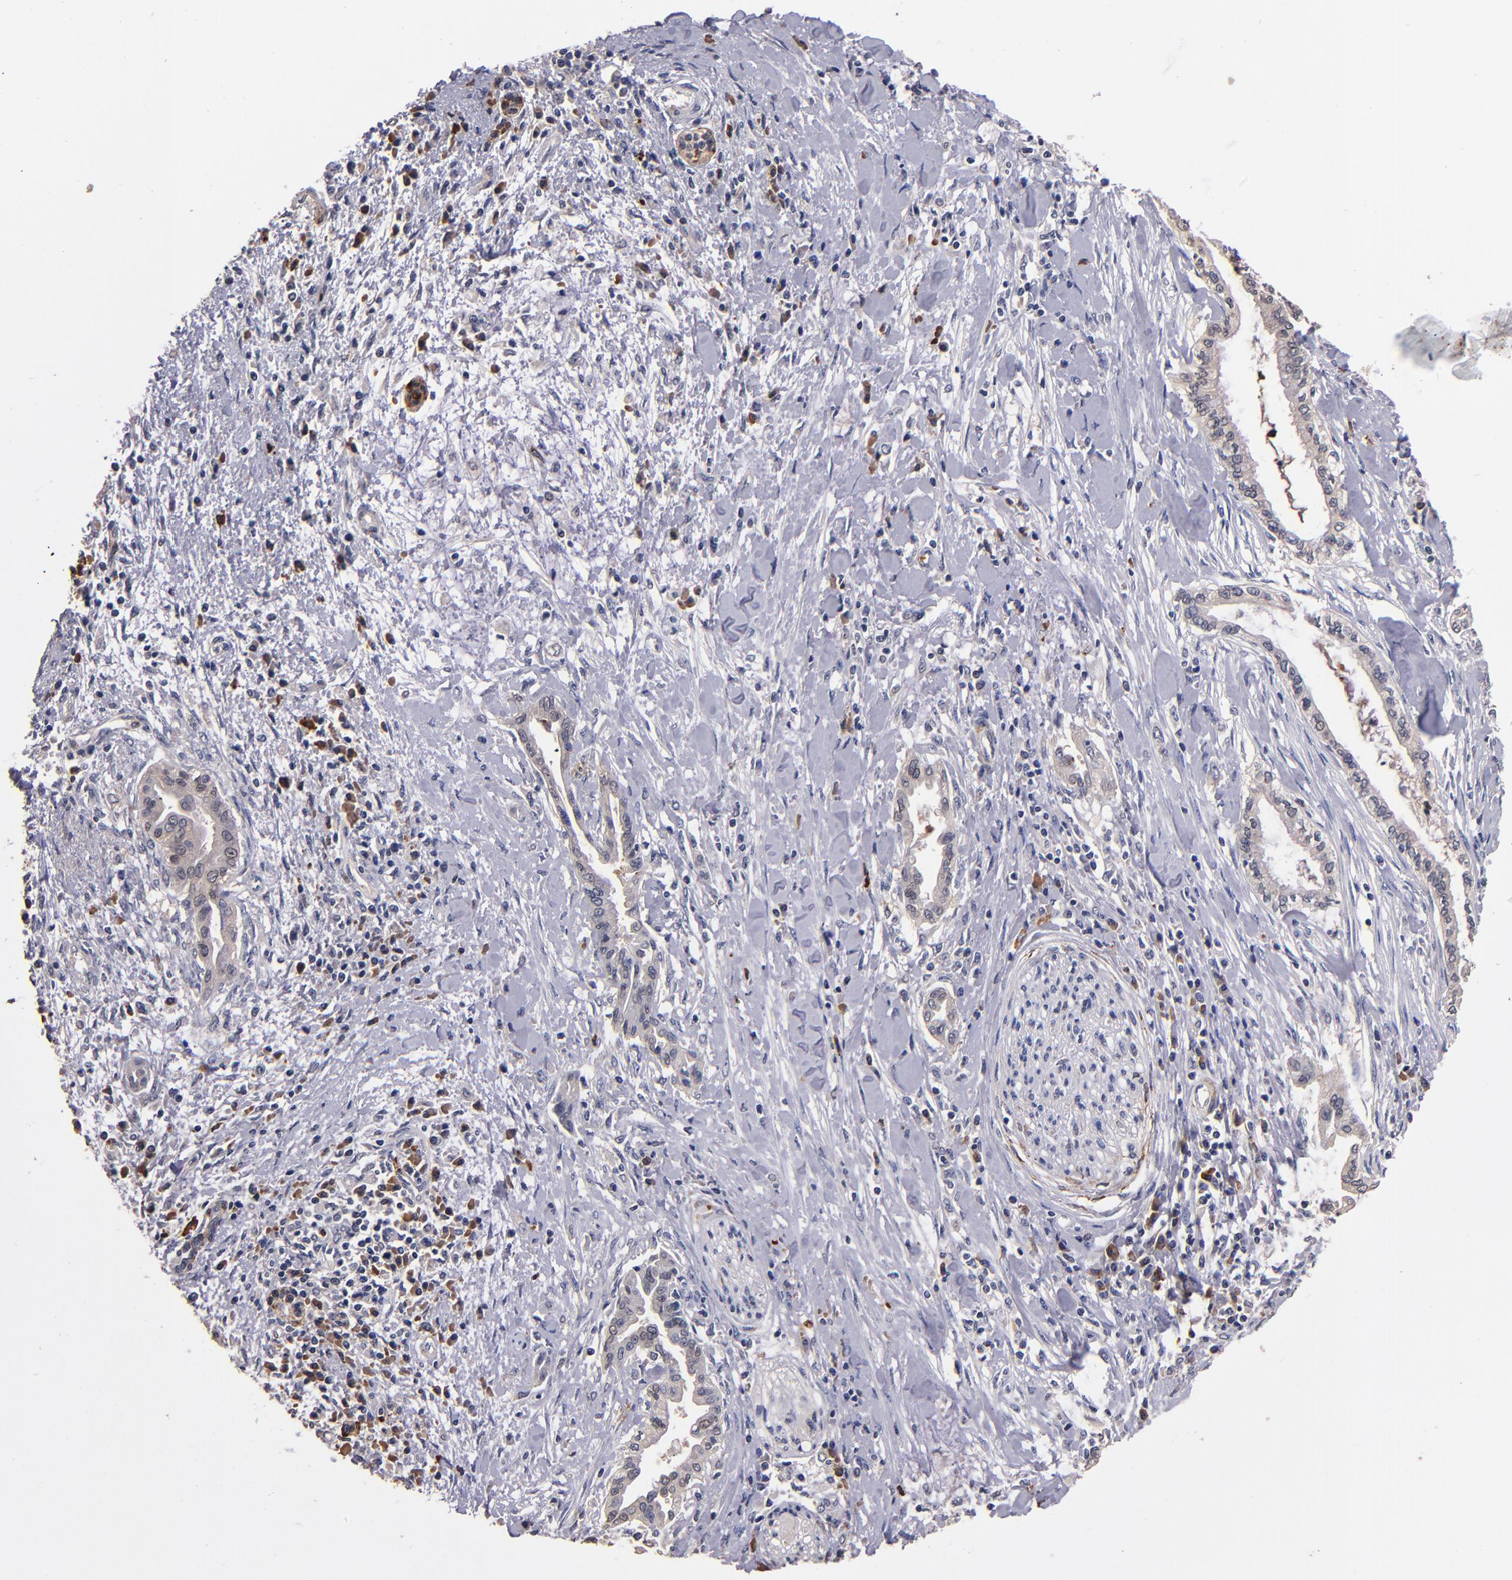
{"staining": {"intensity": "negative", "quantity": "none", "location": "none"}, "tissue": "pancreatic cancer", "cell_type": "Tumor cells", "image_type": "cancer", "snomed": [{"axis": "morphology", "description": "Adenocarcinoma, NOS"}, {"axis": "topography", "description": "Pancreas"}], "caption": "This is an IHC micrograph of human pancreatic cancer (adenocarcinoma). There is no expression in tumor cells.", "gene": "TTLL12", "patient": {"sex": "female", "age": 64}}